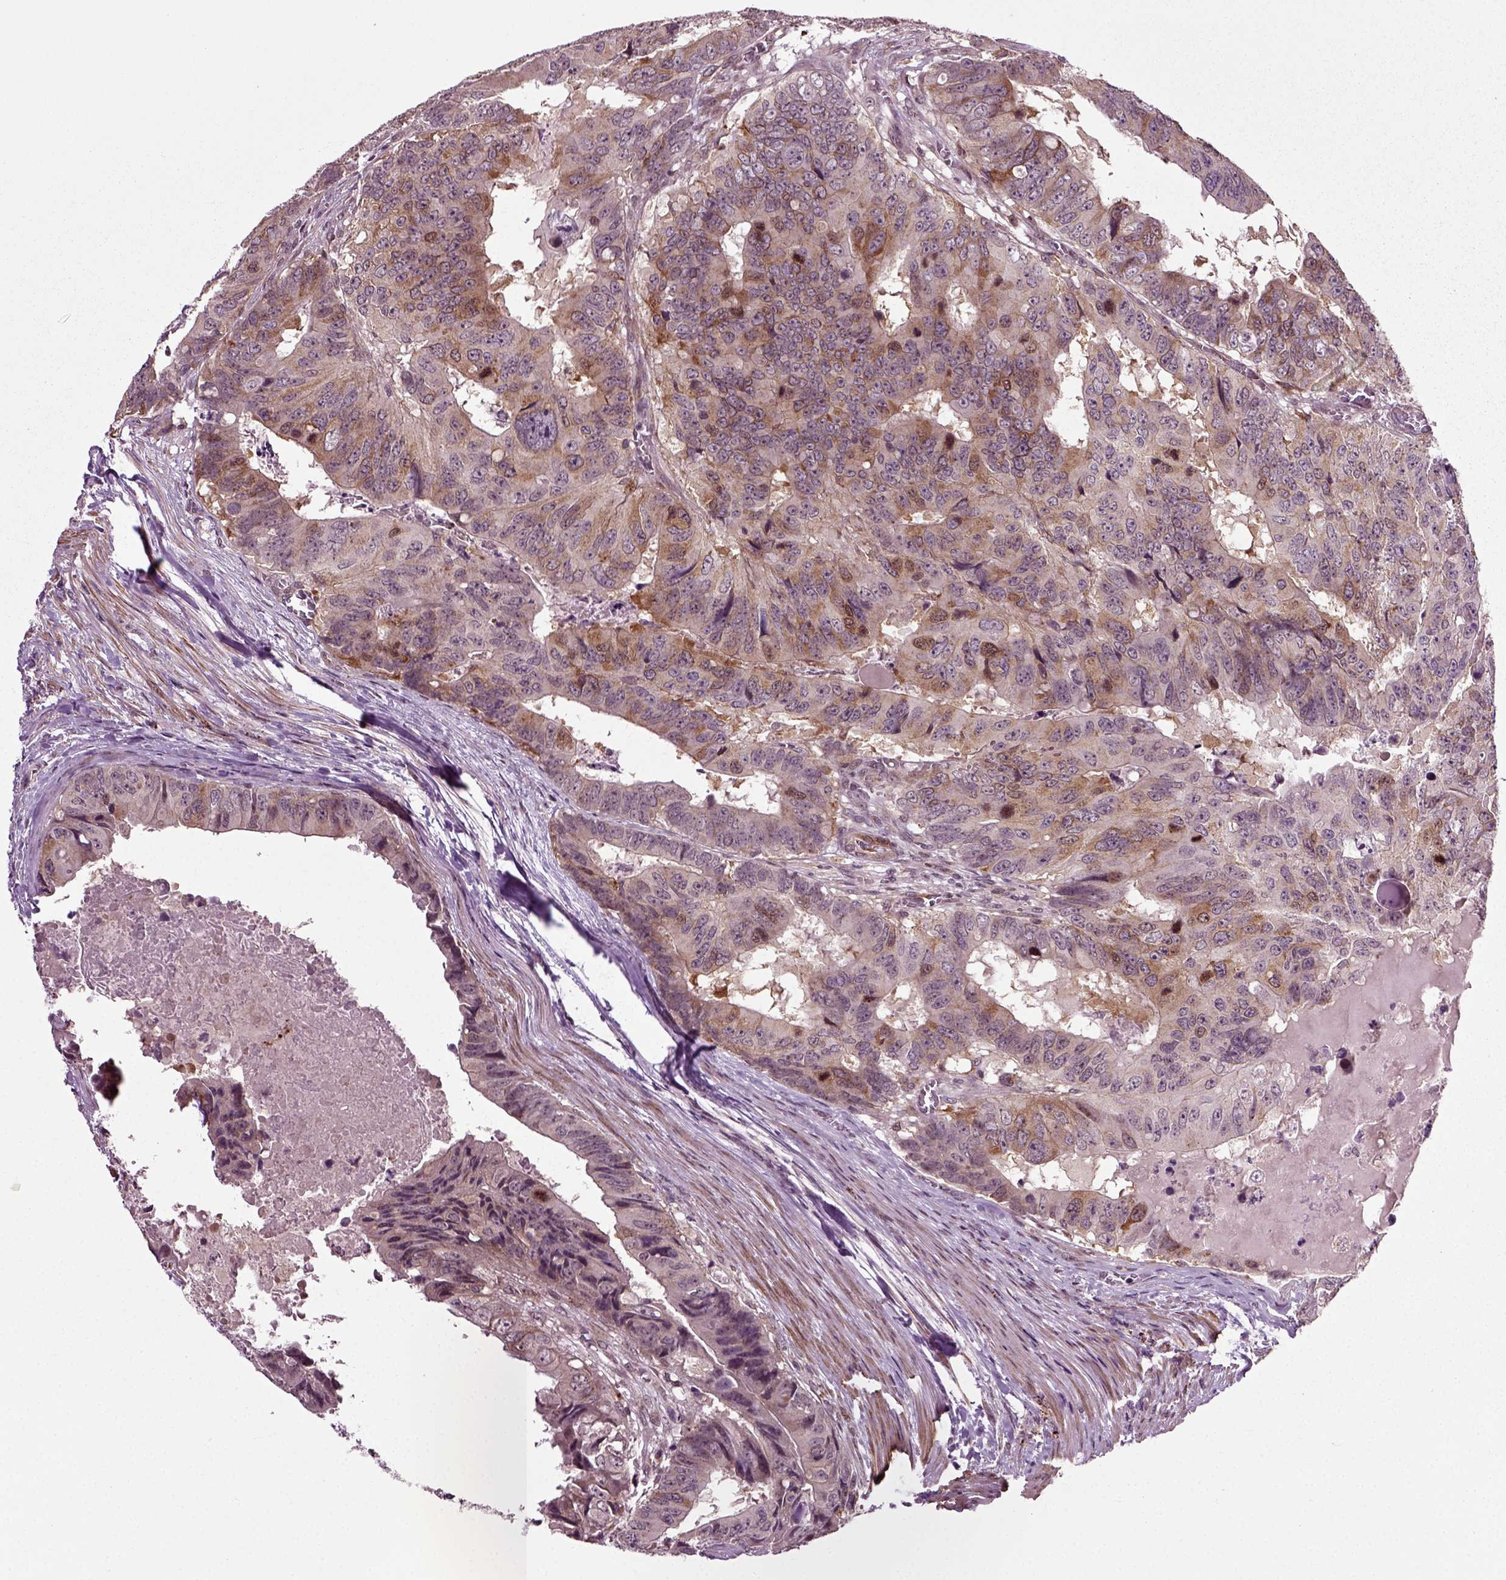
{"staining": {"intensity": "strong", "quantity": "<25%", "location": "cytoplasmic/membranous"}, "tissue": "colorectal cancer", "cell_type": "Tumor cells", "image_type": "cancer", "snomed": [{"axis": "morphology", "description": "Adenocarcinoma, NOS"}, {"axis": "topography", "description": "Colon"}], "caption": "Colorectal cancer stained with IHC demonstrates strong cytoplasmic/membranous staining in about <25% of tumor cells.", "gene": "KNSTRN", "patient": {"sex": "male", "age": 79}}